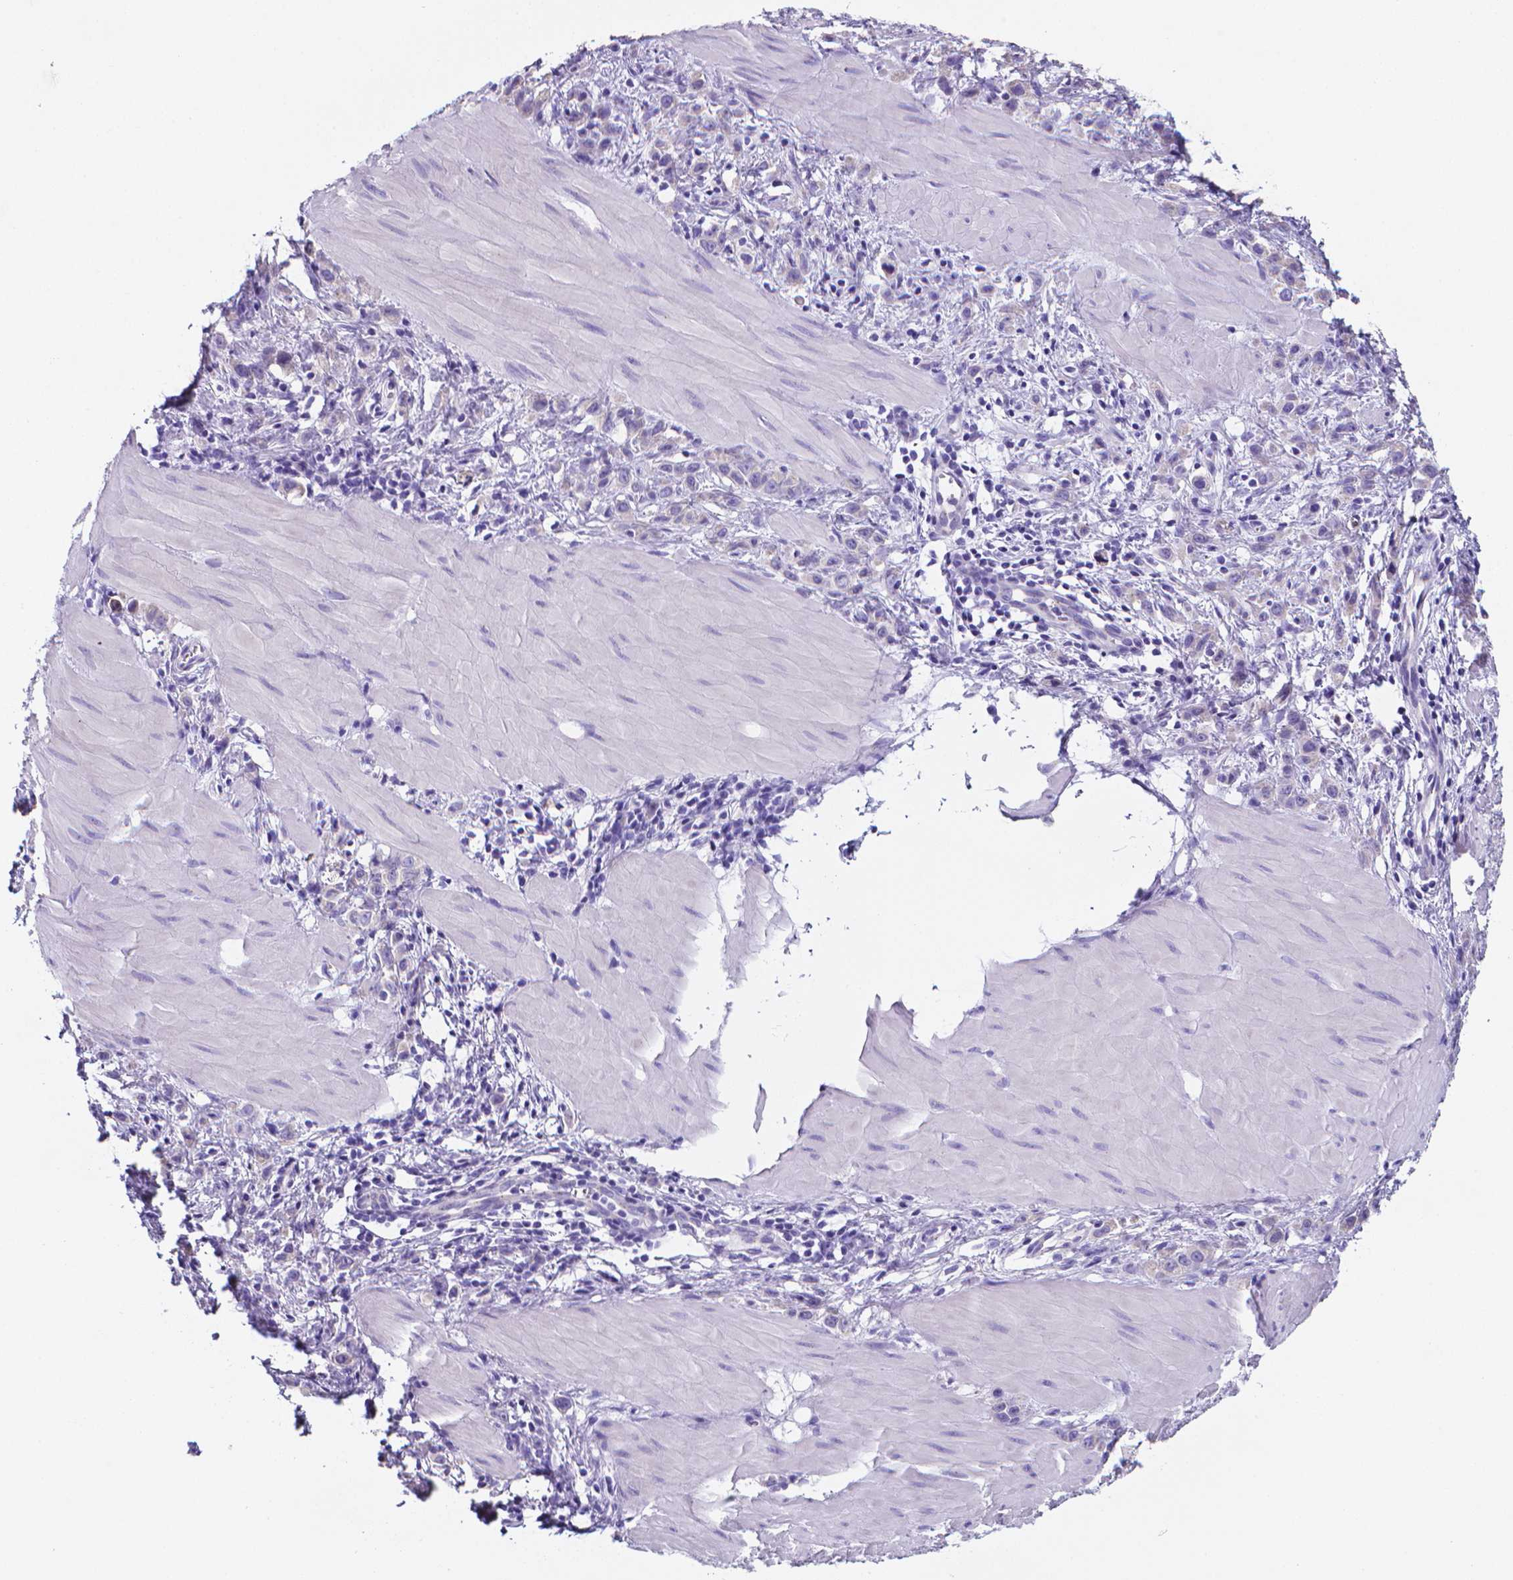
{"staining": {"intensity": "negative", "quantity": "none", "location": "none"}, "tissue": "stomach cancer", "cell_type": "Tumor cells", "image_type": "cancer", "snomed": [{"axis": "morphology", "description": "Adenocarcinoma, NOS"}, {"axis": "topography", "description": "Stomach"}], "caption": "Immunohistochemistry (IHC) of human adenocarcinoma (stomach) shows no positivity in tumor cells.", "gene": "LRRC73", "patient": {"sex": "male", "age": 47}}